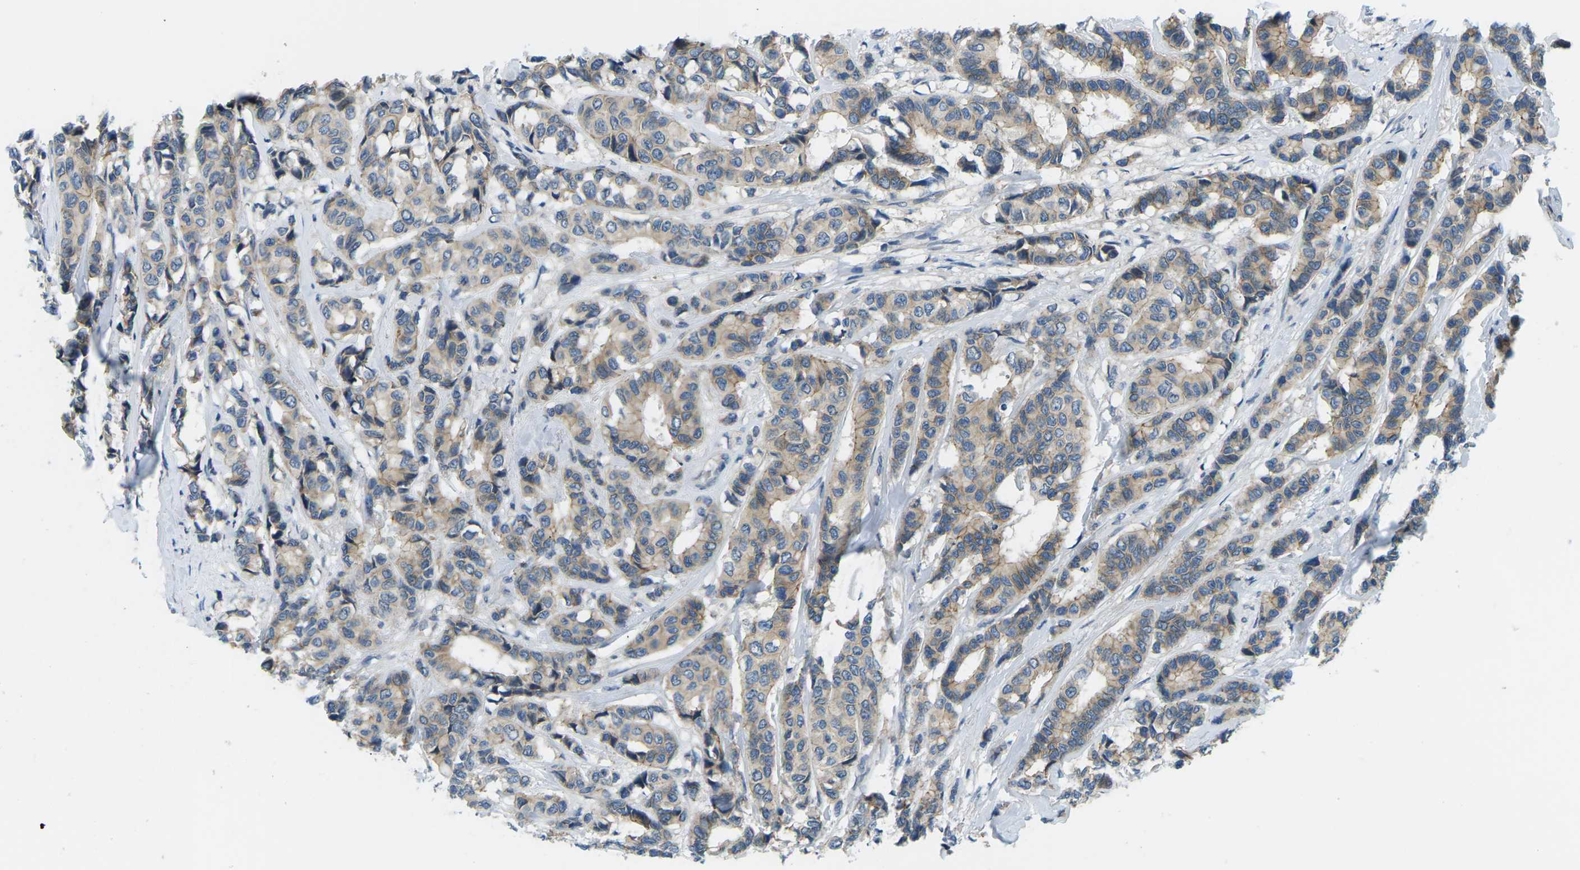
{"staining": {"intensity": "weak", "quantity": "25%-75%", "location": "cytoplasmic/membranous"}, "tissue": "breast cancer", "cell_type": "Tumor cells", "image_type": "cancer", "snomed": [{"axis": "morphology", "description": "Duct carcinoma"}, {"axis": "topography", "description": "Breast"}], "caption": "The image displays a brown stain indicating the presence of a protein in the cytoplasmic/membranous of tumor cells in breast intraductal carcinoma.", "gene": "CTNND1", "patient": {"sex": "female", "age": 87}}